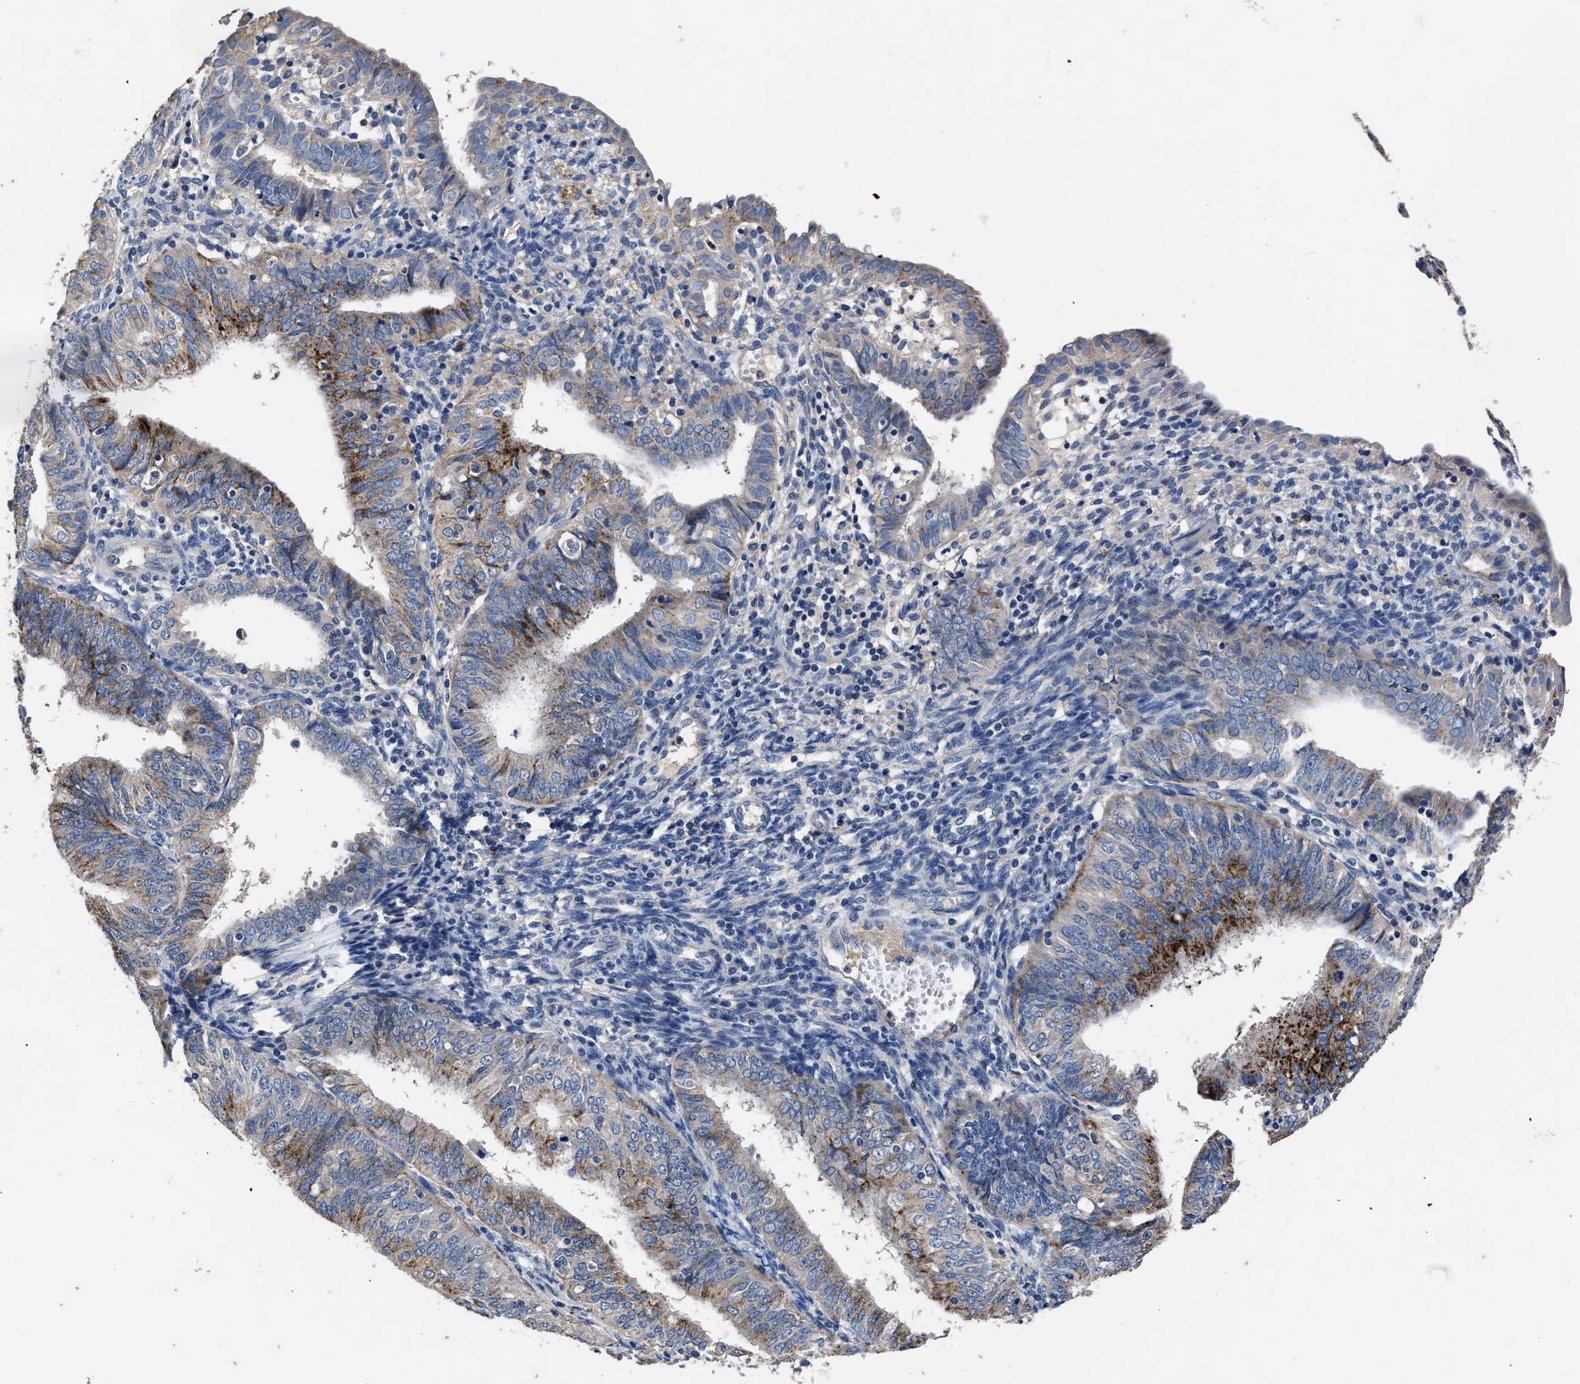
{"staining": {"intensity": "moderate", "quantity": "25%-75%", "location": "cytoplasmic/membranous"}, "tissue": "endometrial cancer", "cell_type": "Tumor cells", "image_type": "cancer", "snomed": [{"axis": "morphology", "description": "Adenocarcinoma, NOS"}, {"axis": "topography", "description": "Endometrium"}], "caption": "Immunohistochemistry (DAB) staining of human endometrial adenocarcinoma demonstrates moderate cytoplasmic/membranous protein expression in approximately 25%-75% of tumor cells.", "gene": "UBR4", "patient": {"sex": "female", "age": 58}}